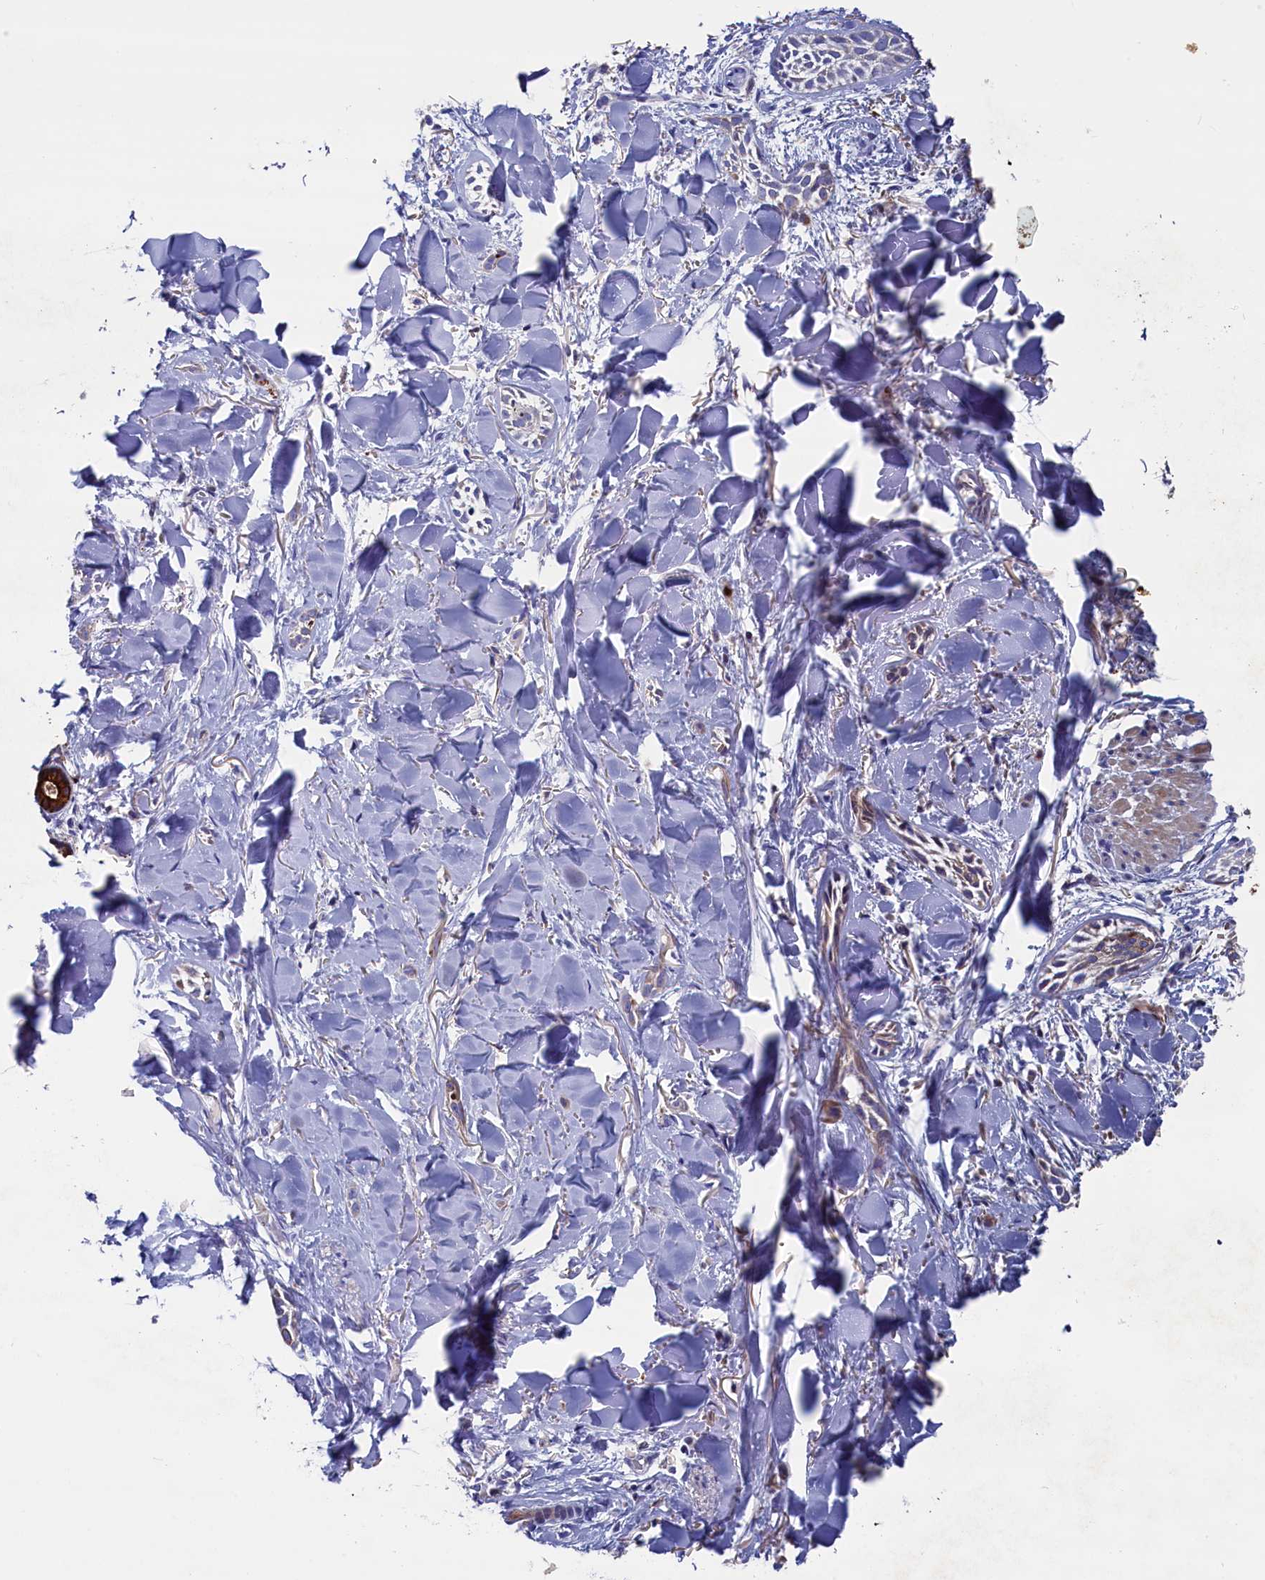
{"staining": {"intensity": "negative", "quantity": "none", "location": "none"}, "tissue": "skin cancer", "cell_type": "Tumor cells", "image_type": "cancer", "snomed": [{"axis": "morphology", "description": "Basal cell carcinoma"}, {"axis": "topography", "description": "Skin"}], "caption": "Immunohistochemical staining of basal cell carcinoma (skin) reveals no significant expression in tumor cells.", "gene": "NUDT7", "patient": {"sex": "female", "age": 59}}